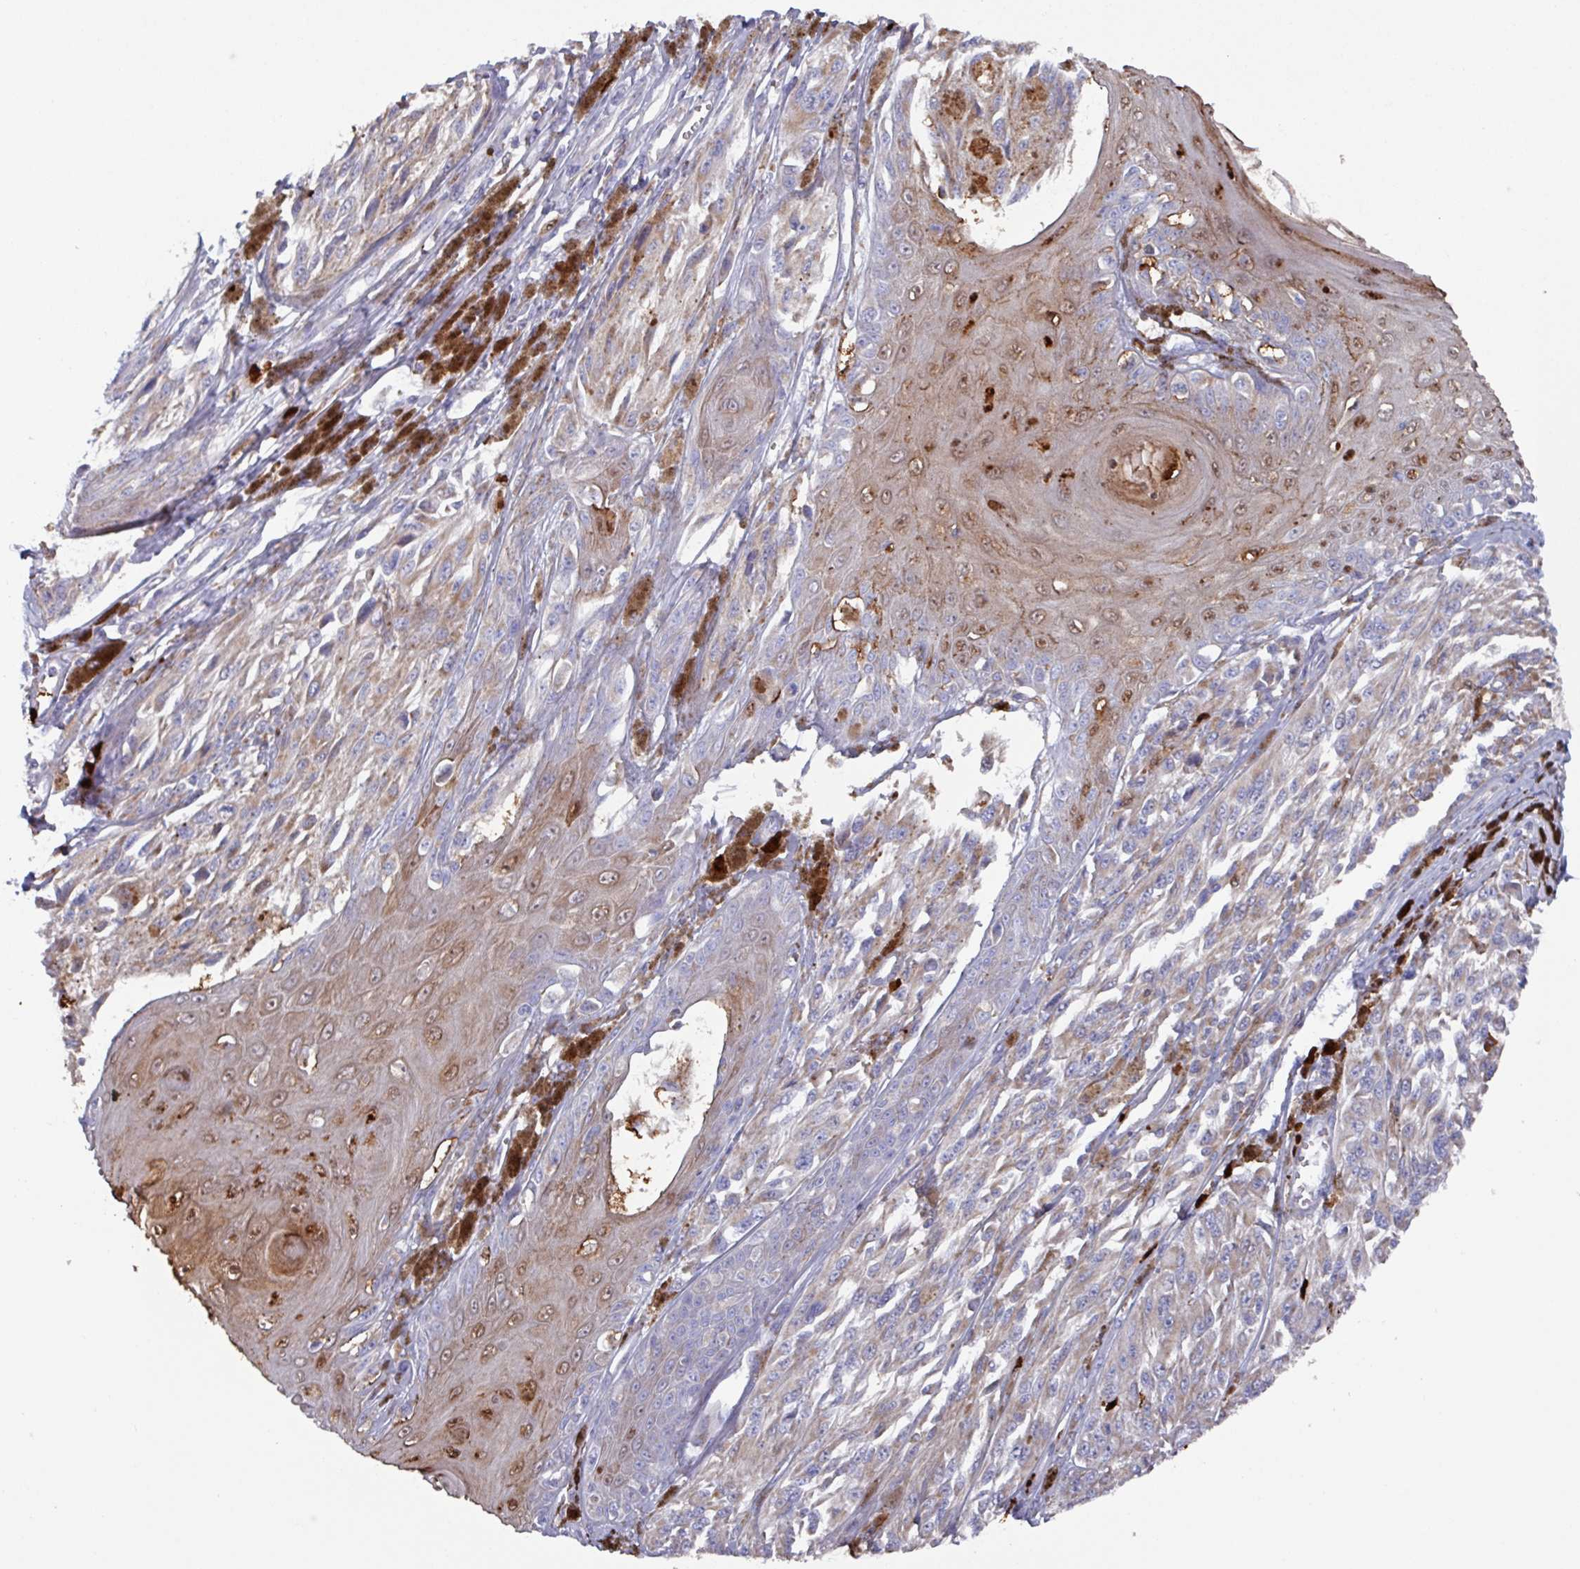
{"staining": {"intensity": "weak", "quantity": ">75%", "location": "cytoplasmic/membranous"}, "tissue": "melanoma", "cell_type": "Tumor cells", "image_type": "cancer", "snomed": [{"axis": "morphology", "description": "Malignant melanoma, NOS"}, {"axis": "topography", "description": "Skin"}], "caption": "Protein expression analysis of malignant melanoma shows weak cytoplasmic/membranous positivity in about >75% of tumor cells.", "gene": "UQCC2", "patient": {"sex": "male", "age": 94}}